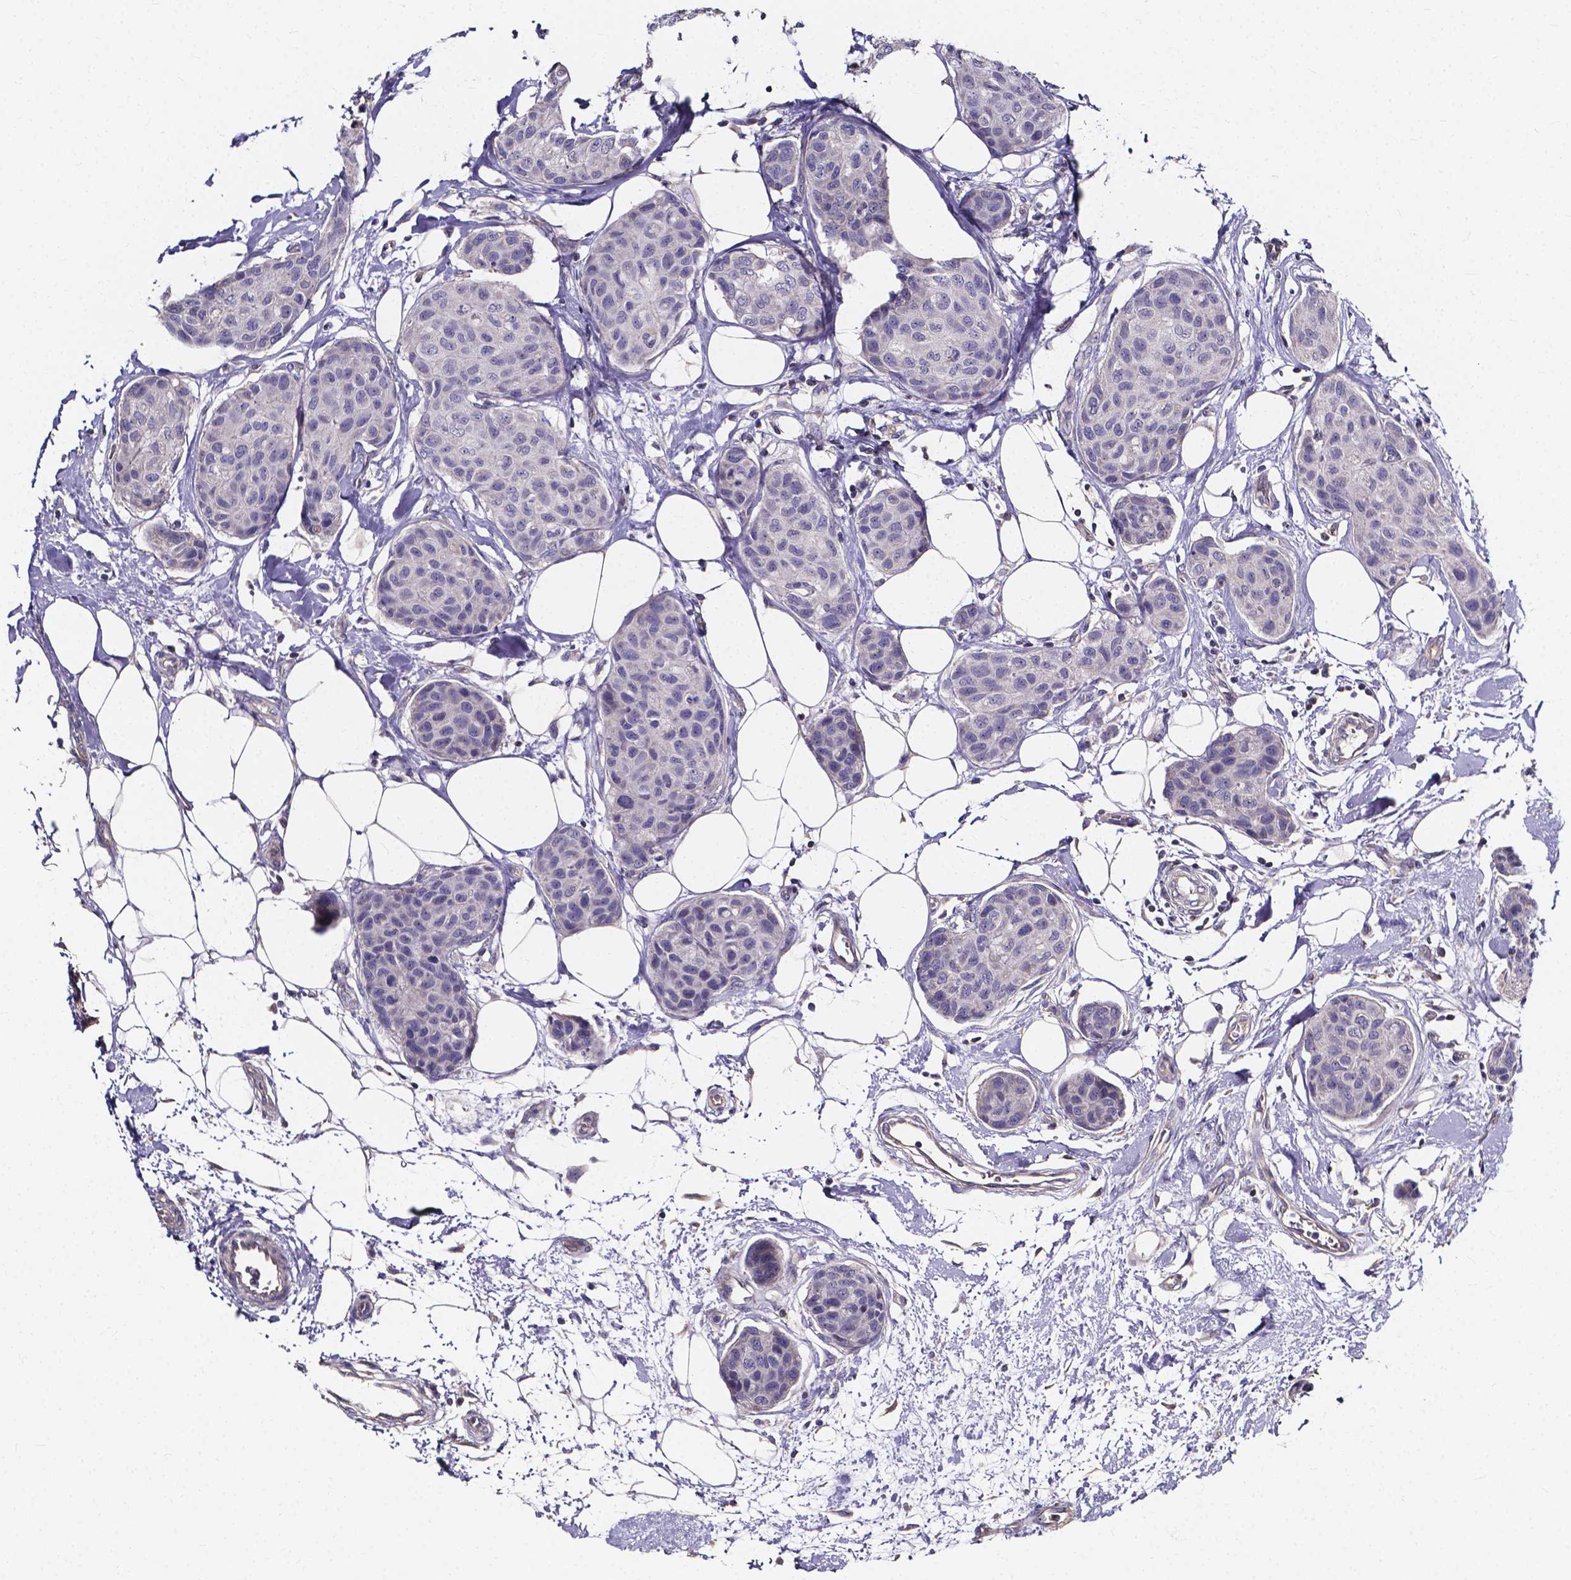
{"staining": {"intensity": "negative", "quantity": "none", "location": "none"}, "tissue": "breast cancer", "cell_type": "Tumor cells", "image_type": "cancer", "snomed": [{"axis": "morphology", "description": "Duct carcinoma"}, {"axis": "topography", "description": "Breast"}], "caption": "Immunohistochemistry of human breast invasive ductal carcinoma displays no expression in tumor cells.", "gene": "THEMIS", "patient": {"sex": "female", "age": 80}}